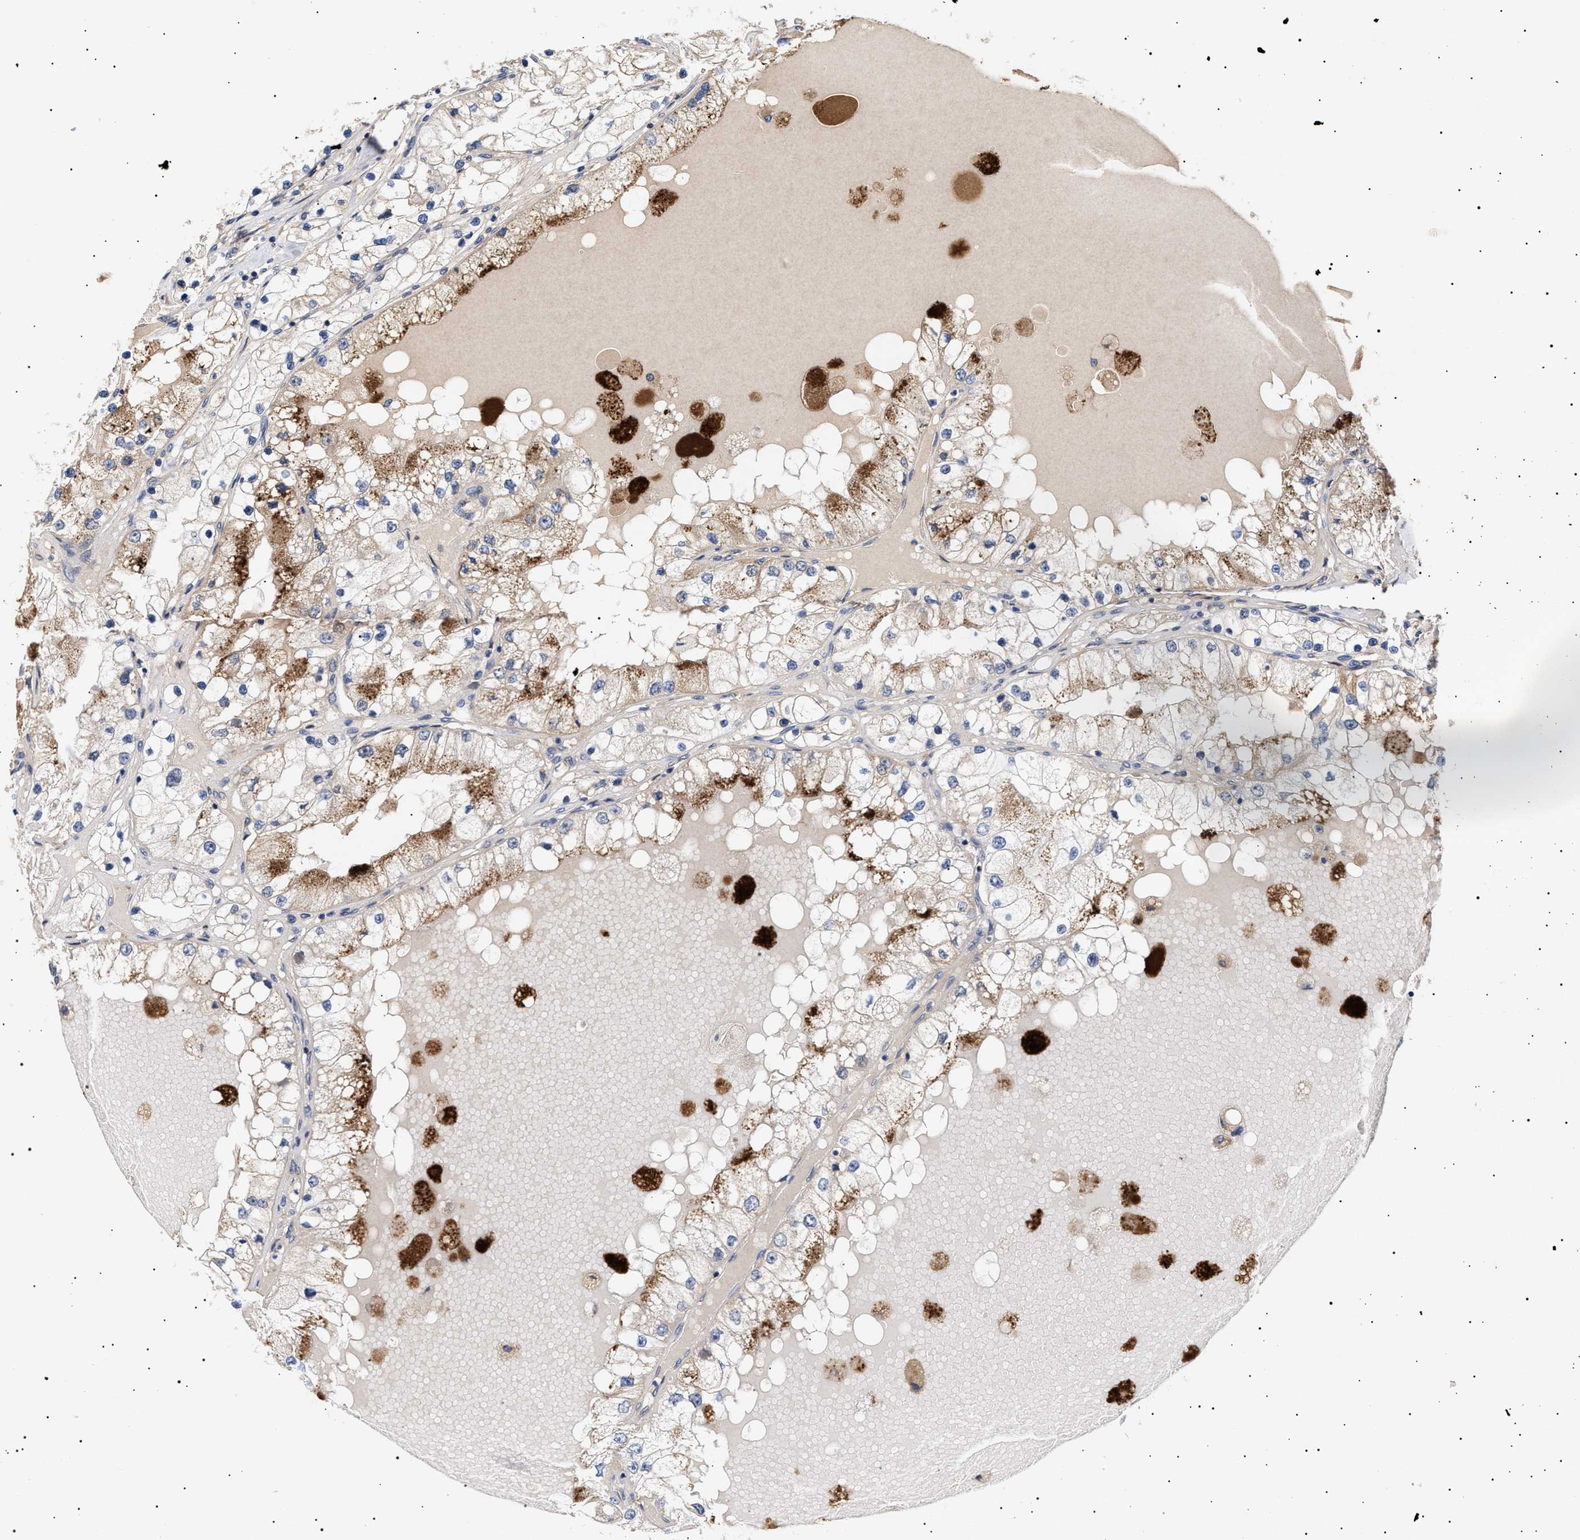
{"staining": {"intensity": "moderate", "quantity": "25%-75%", "location": "cytoplasmic/membranous"}, "tissue": "renal cancer", "cell_type": "Tumor cells", "image_type": "cancer", "snomed": [{"axis": "morphology", "description": "Adenocarcinoma, NOS"}, {"axis": "topography", "description": "Kidney"}], "caption": "DAB (3,3'-diaminobenzidine) immunohistochemical staining of human adenocarcinoma (renal) shows moderate cytoplasmic/membranous protein positivity in about 25%-75% of tumor cells.", "gene": "KRBA1", "patient": {"sex": "male", "age": 68}}